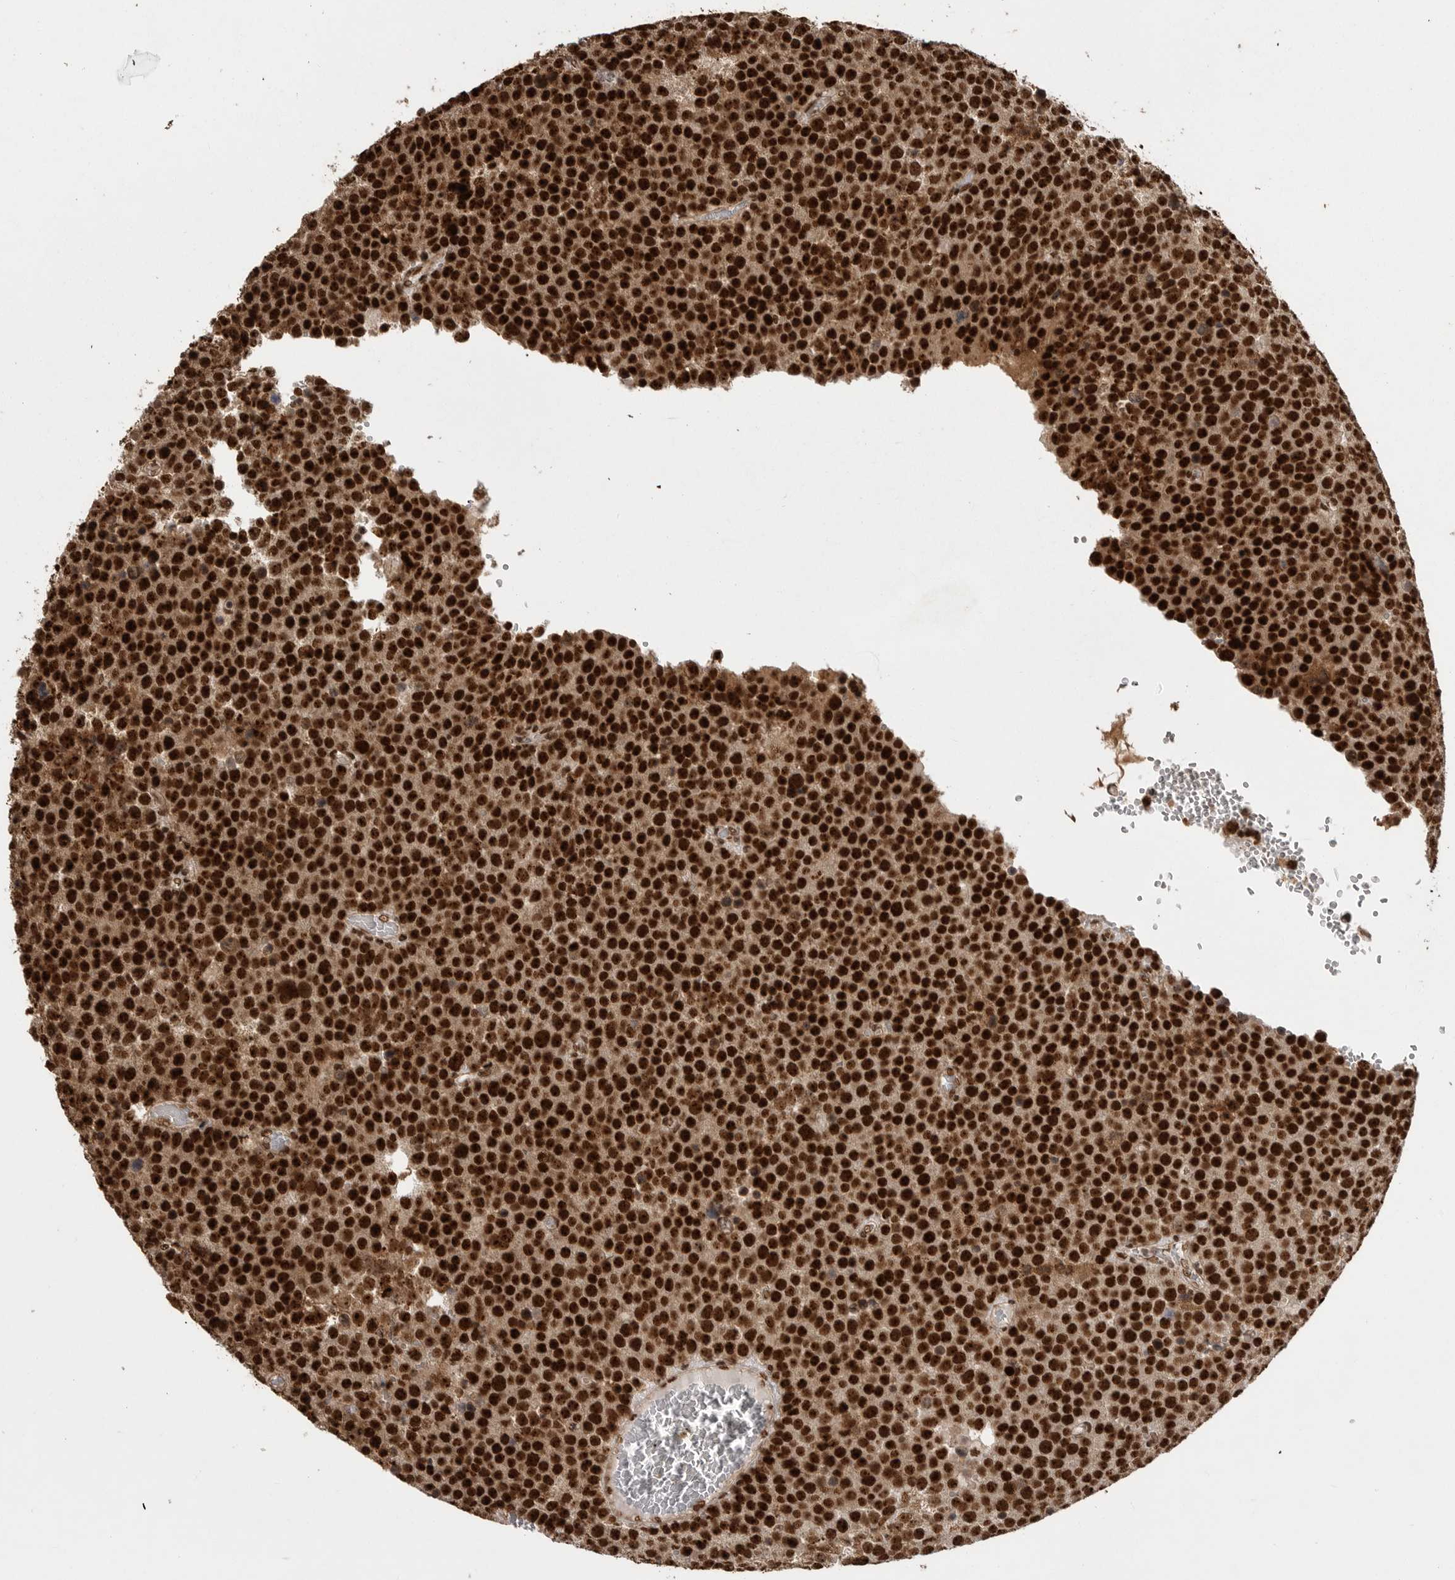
{"staining": {"intensity": "strong", "quantity": ">75%", "location": "nuclear"}, "tissue": "testis cancer", "cell_type": "Tumor cells", "image_type": "cancer", "snomed": [{"axis": "morphology", "description": "Seminoma, NOS"}, {"axis": "topography", "description": "Testis"}], "caption": "A histopathology image of human testis cancer stained for a protein demonstrates strong nuclear brown staining in tumor cells.", "gene": "PPP1R8", "patient": {"sex": "male", "age": 71}}